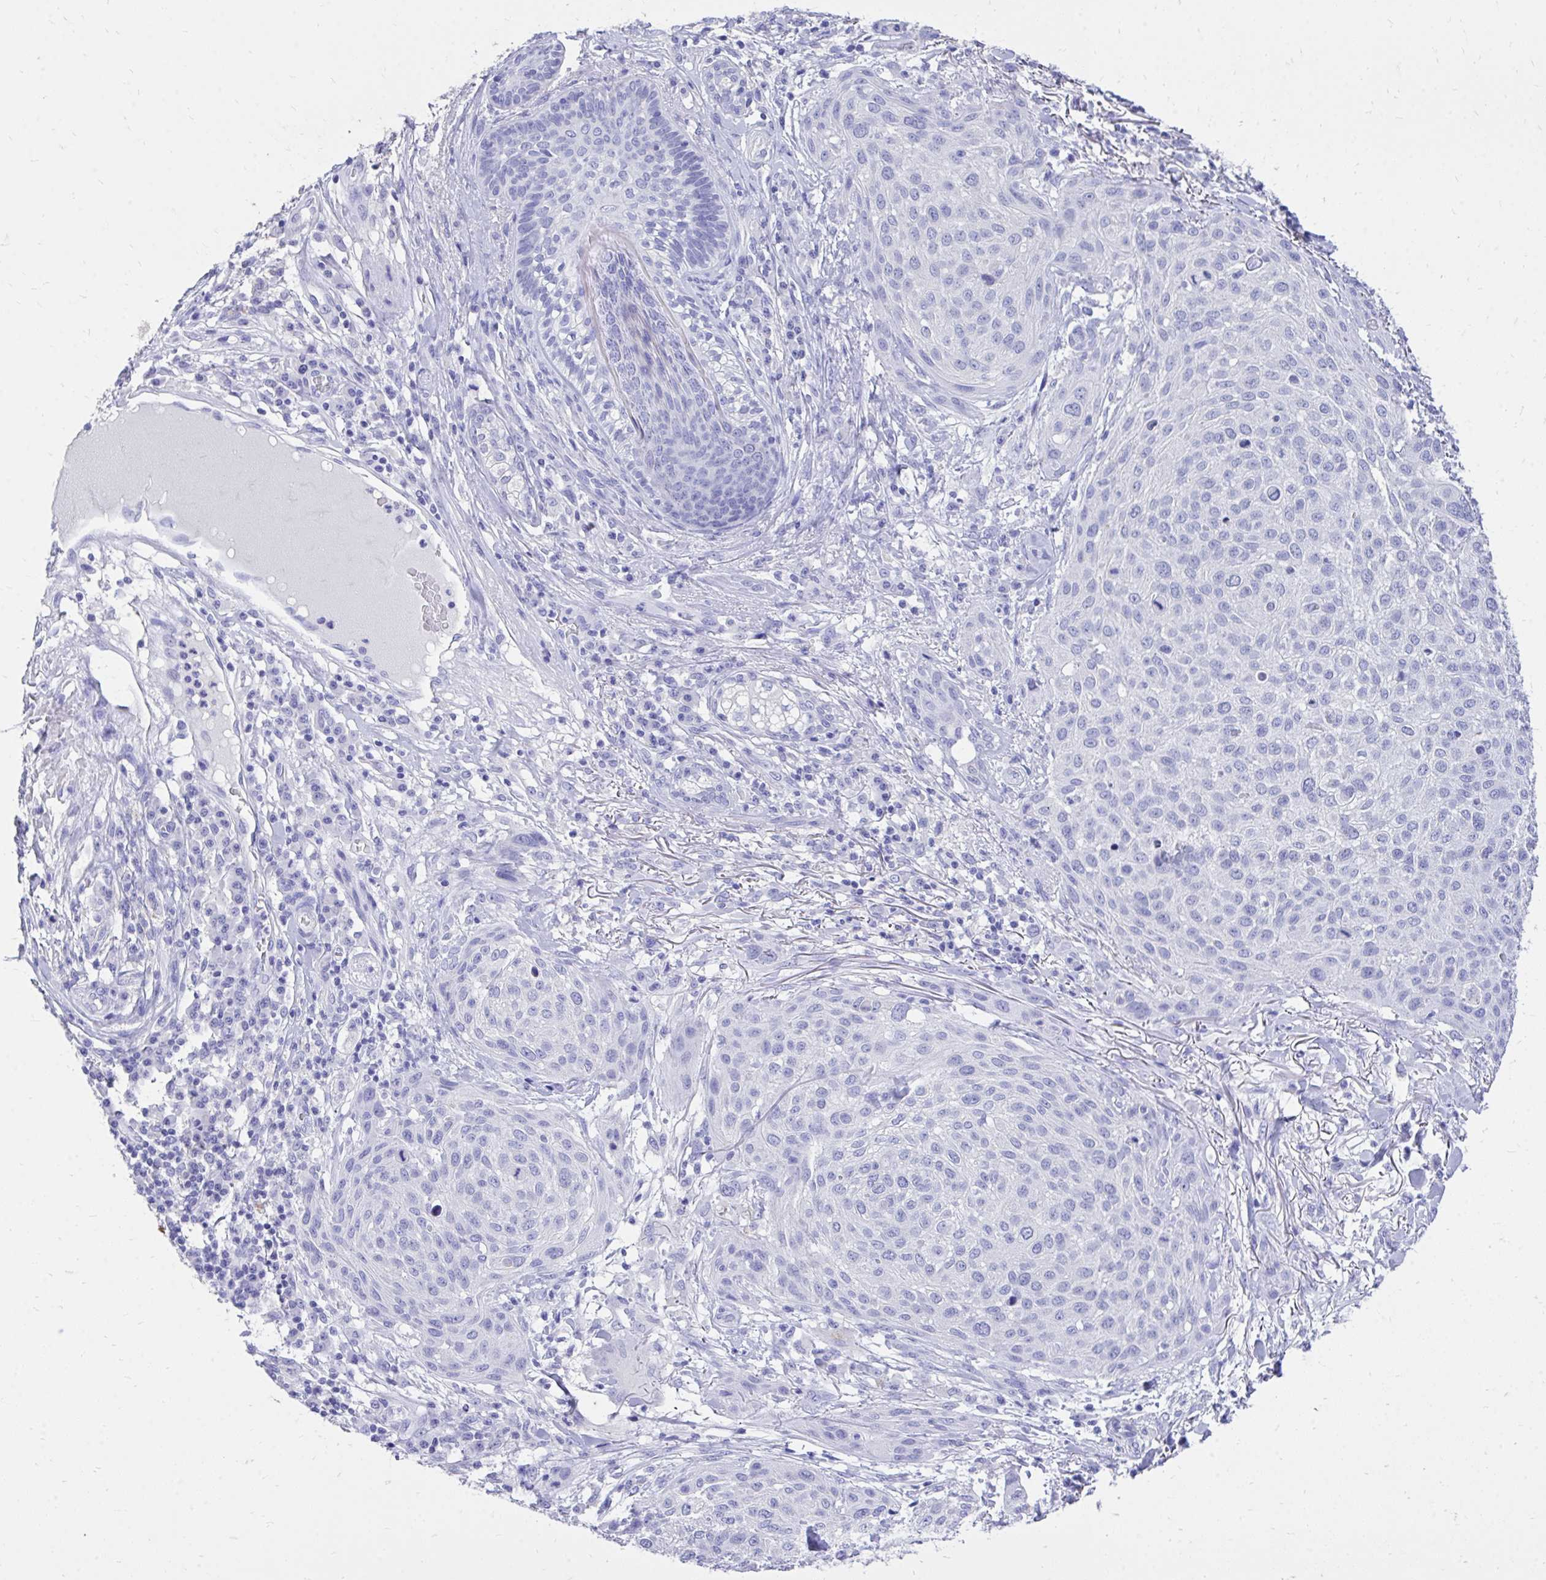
{"staining": {"intensity": "negative", "quantity": "none", "location": "none"}, "tissue": "skin cancer", "cell_type": "Tumor cells", "image_type": "cancer", "snomed": [{"axis": "morphology", "description": "Squamous cell carcinoma, NOS"}, {"axis": "topography", "description": "Skin"}], "caption": "The immunohistochemistry photomicrograph has no significant staining in tumor cells of skin cancer (squamous cell carcinoma) tissue.", "gene": "MON1A", "patient": {"sex": "female", "age": 87}}